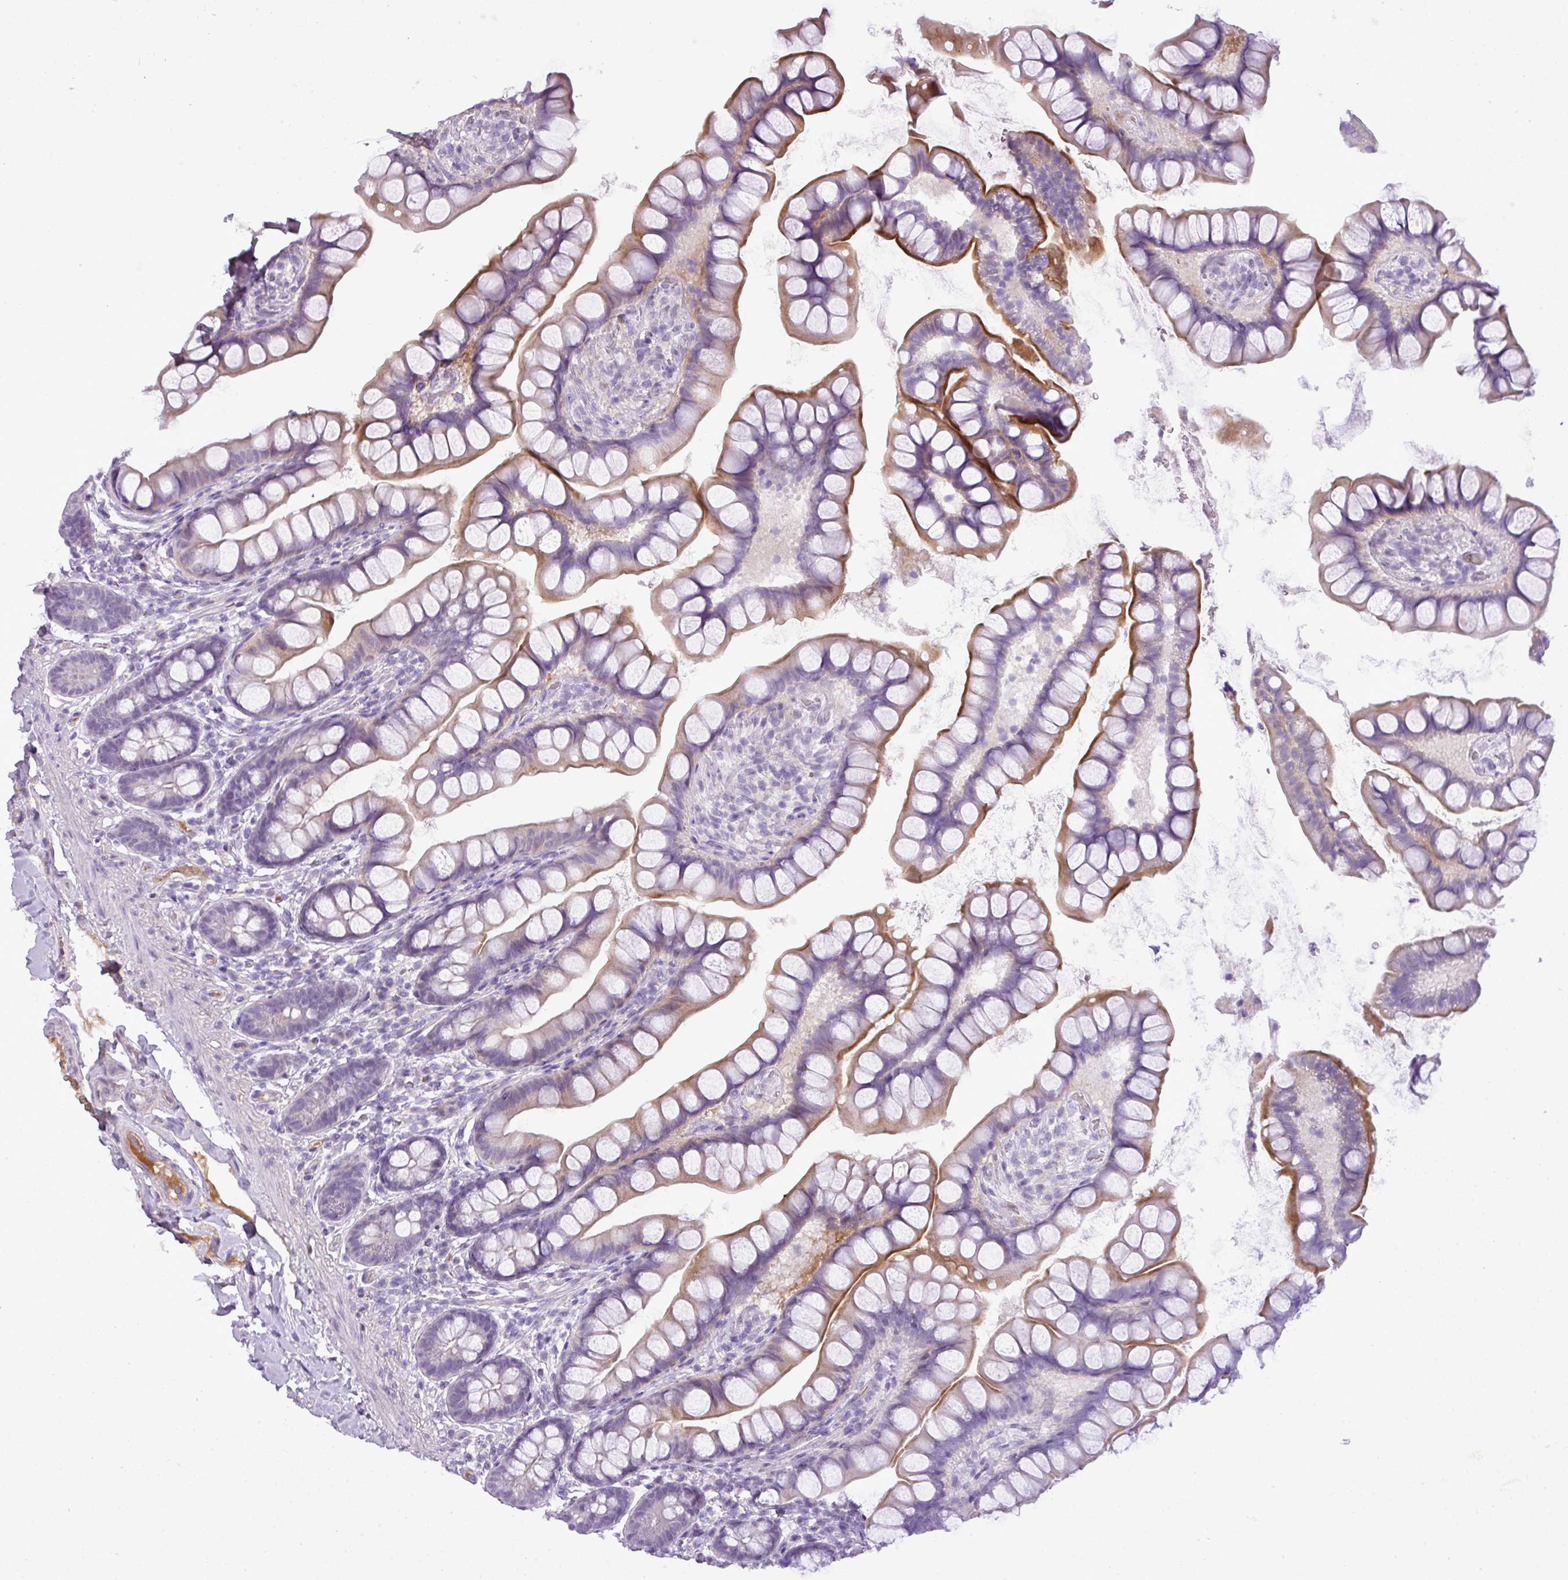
{"staining": {"intensity": "moderate", "quantity": "<25%", "location": "cytoplasmic/membranous"}, "tissue": "small intestine", "cell_type": "Glandular cells", "image_type": "normal", "snomed": [{"axis": "morphology", "description": "Normal tissue, NOS"}, {"axis": "topography", "description": "Small intestine"}], "caption": "Benign small intestine shows moderate cytoplasmic/membranous positivity in about <25% of glandular cells, visualized by immunohistochemistry. Using DAB (3,3'-diaminobenzidine) (brown) and hematoxylin (blue) stains, captured at high magnification using brightfield microscopy.", "gene": "C4A", "patient": {"sex": "male", "age": 70}}